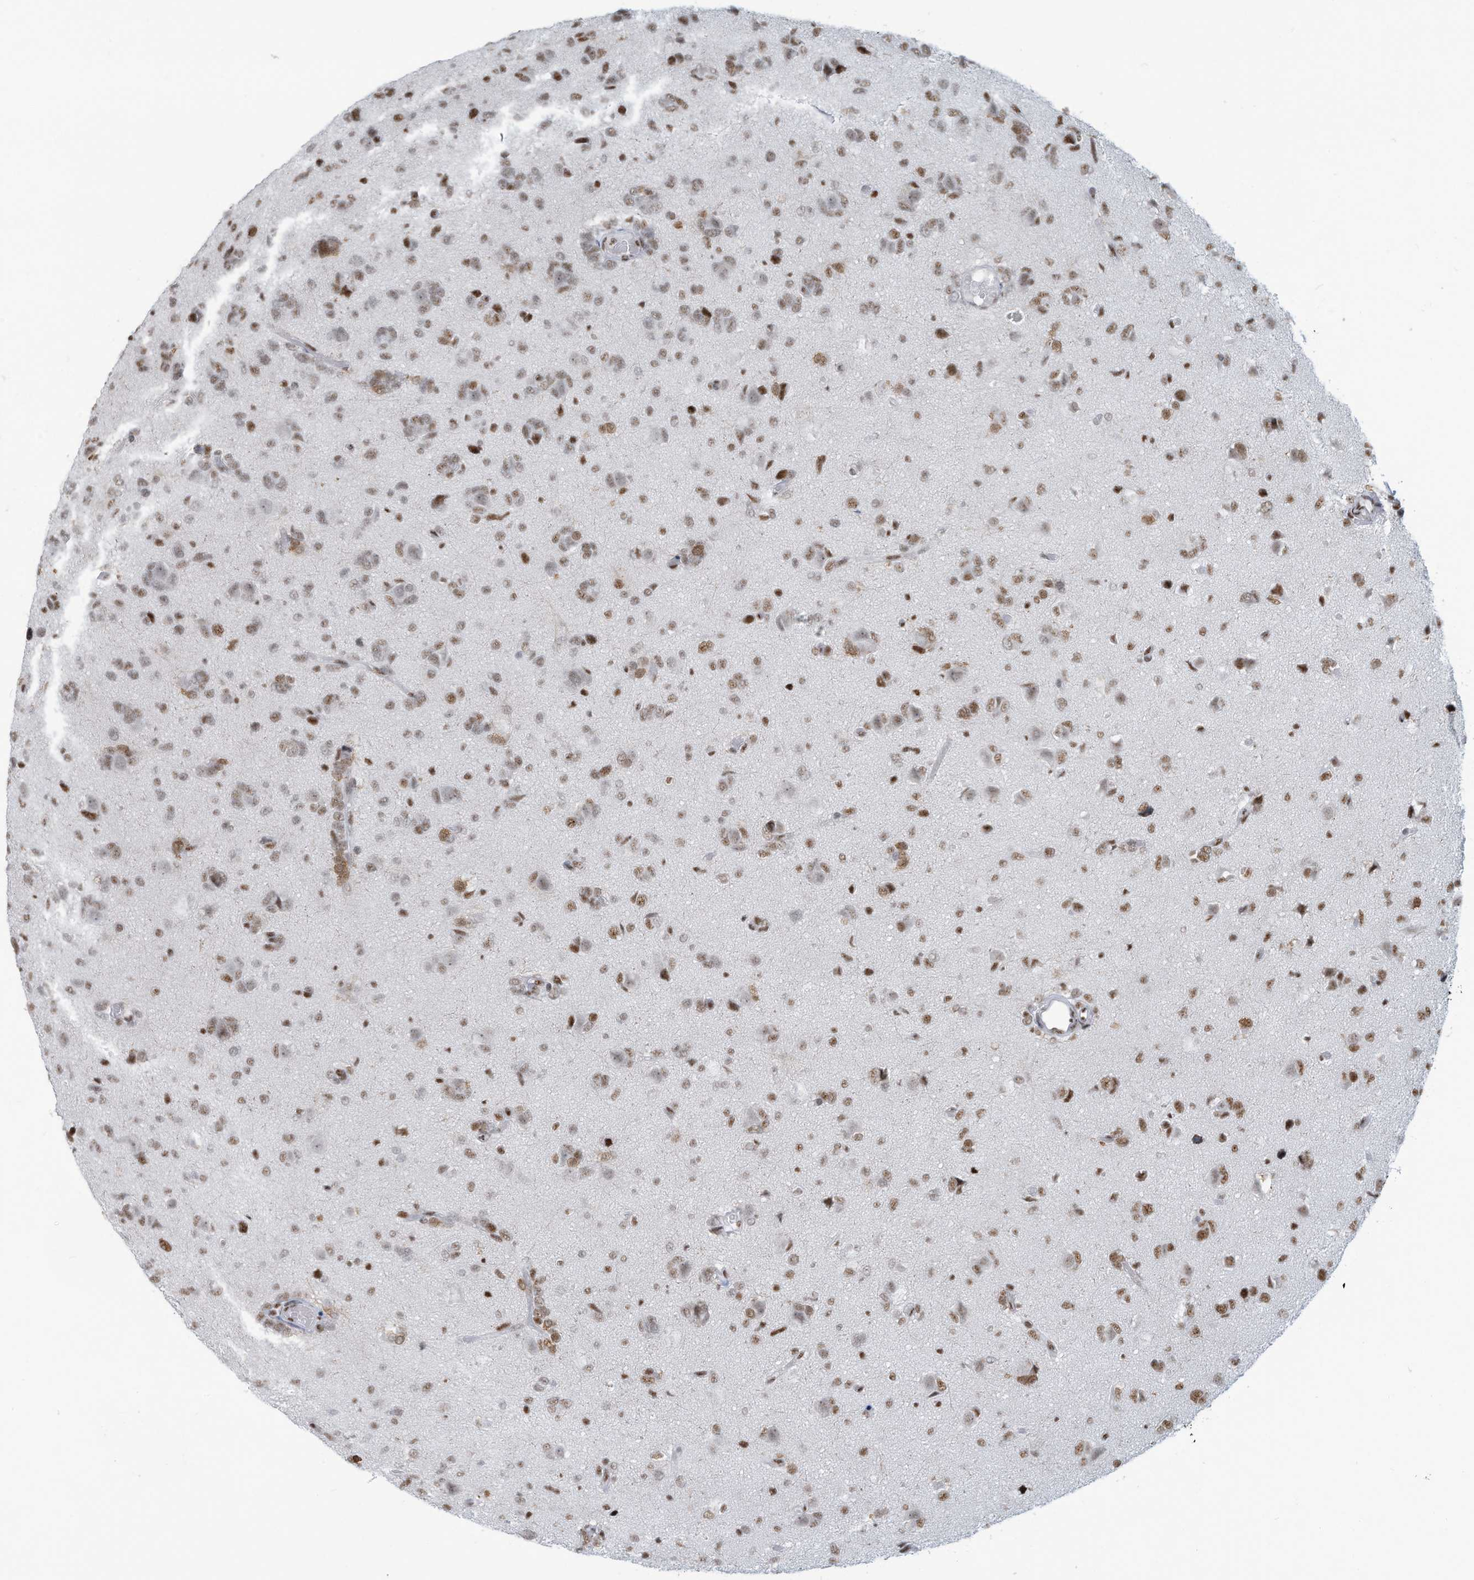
{"staining": {"intensity": "moderate", "quantity": ">75%", "location": "nuclear"}, "tissue": "glioma", "cell_type": "Tumor cells", "image_type": "cancer", "snomed": [{"axis": "morphology", "description": "Glioma, malignant, High grade"}, {"axis": "topography", "description": "Brain"}], "caption": "DAB immunohistochemical staining of human glioma exhibits moderate nuclear protein positivity in about >75% of tumor cells. (Brightfield microscopy of DAB IHC at high magnification).", "gene": "SARNP", "patient": {"sex": "female", "age": 59}}